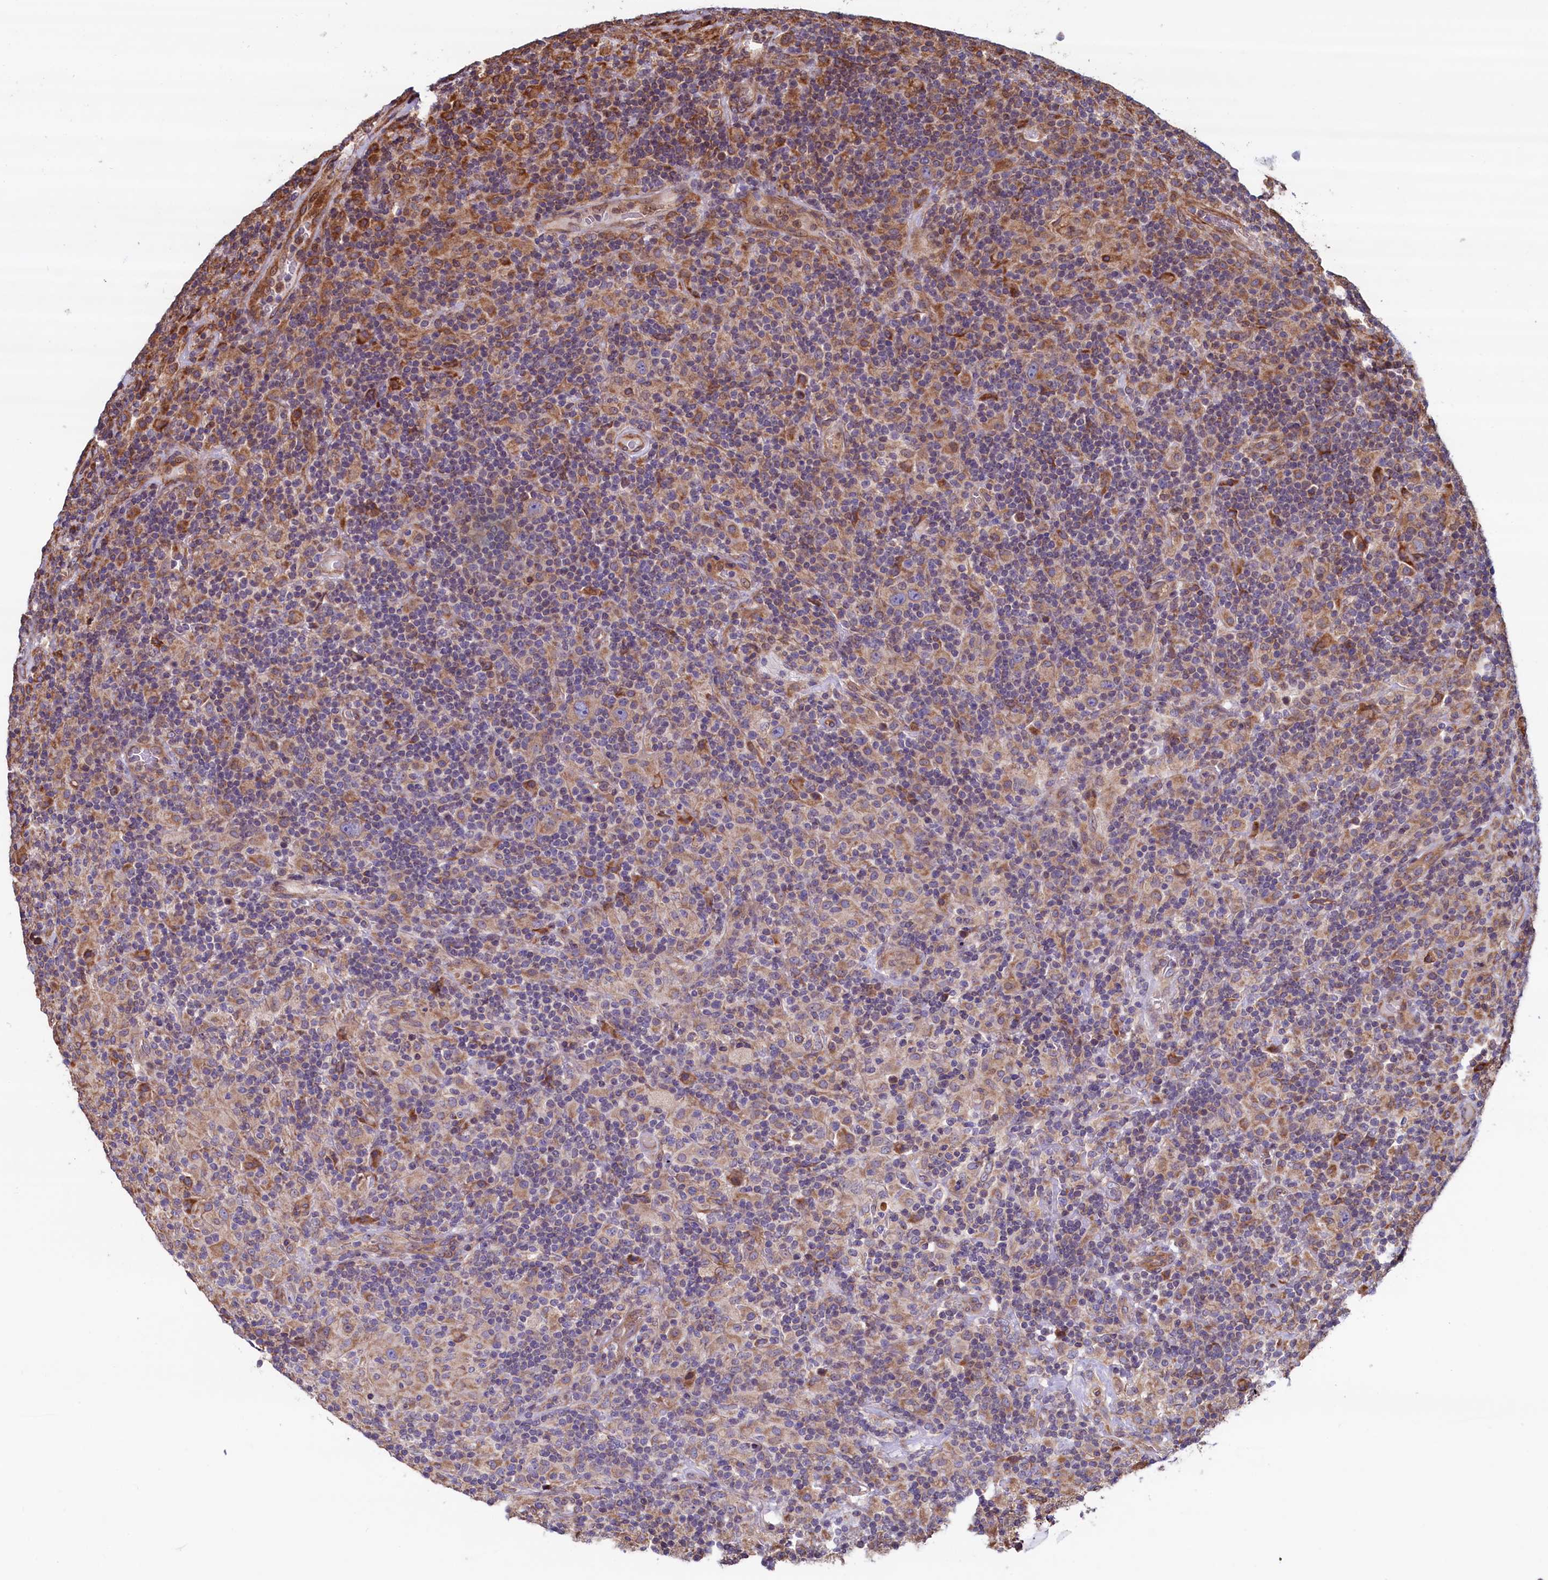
{"staining": {"intensity": "weak", "quantity": "25%-75%", "location": "cytoplasmic/membranous"}, "tissue": "lymphoma", "cell_type": "Tumor cells", "image_type": "cancer", "snomed": [{"axis": "morphology", "description": "Hodgkin's disease, NOS"}, {"axis": "topography", "description": "Lymph node"}], "caption": "A photomicrograph of Hodgkin's disease stained for a protein displays weak cytoplasmic/membranous brown staining in tumor cells.", "gene": "ATXN2L", "patient": {"sex": "male", "age": 70}}